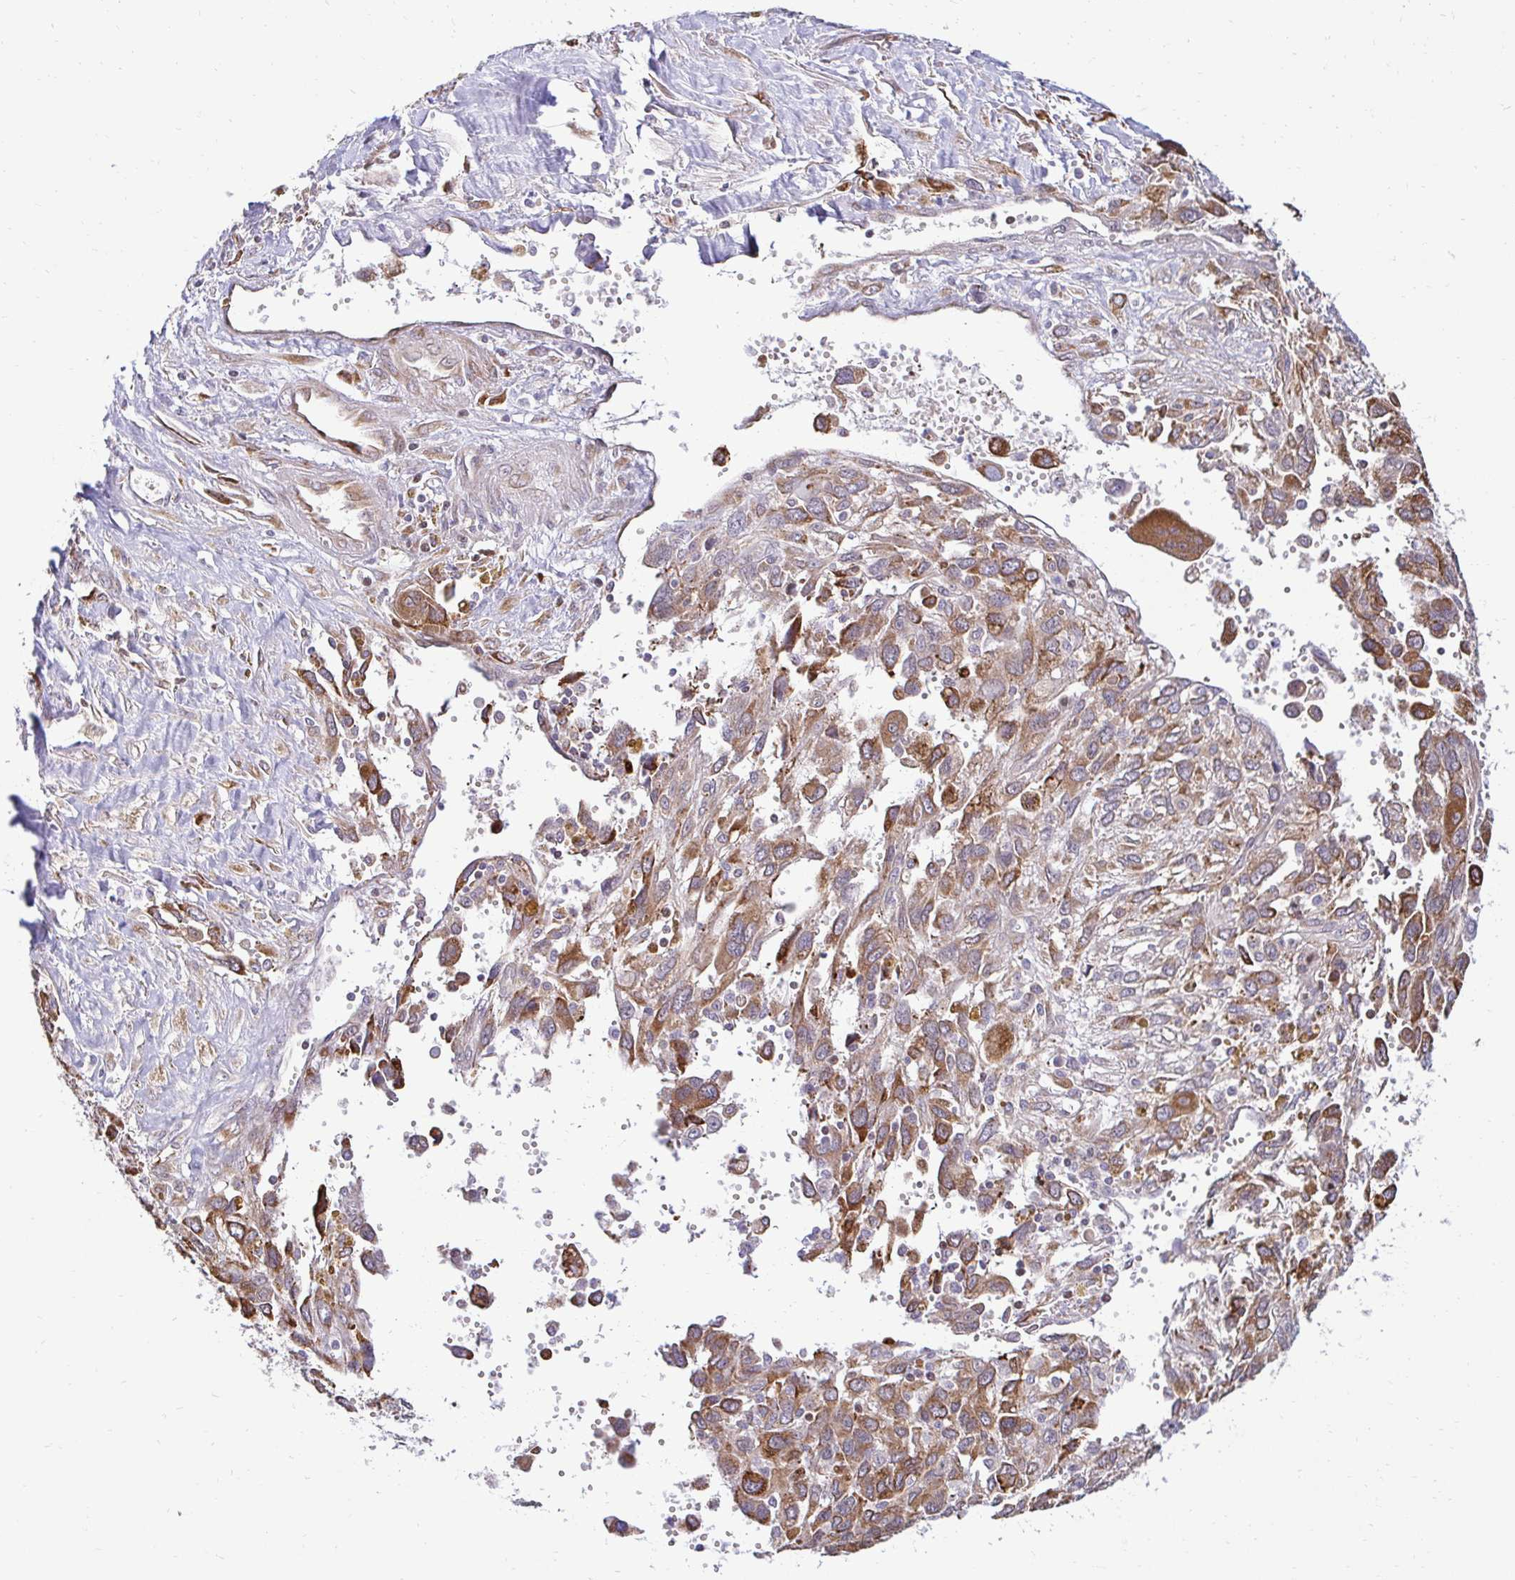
{"staining": {"intensity": "moderate", "quantity": ">75%", "location": "cytoplasmic/membranous"}, "tissue": "pancreatic cancer", "cell_type": "Tumor cells", "image_type": "cancer", "snomed": [{"axis": "morphology", "description": "Adenocarcinoma, NOS"}, {"axis": "topography", "description": "Pancreas"}], "caption": "A brown stain shows moderate cytoplasmic/membranous expression of a protein in human adenocarcinoma (pancreatic) tumor cells.", "gene": "HPS1", "patient": {"sex": "female", "age": 47}}